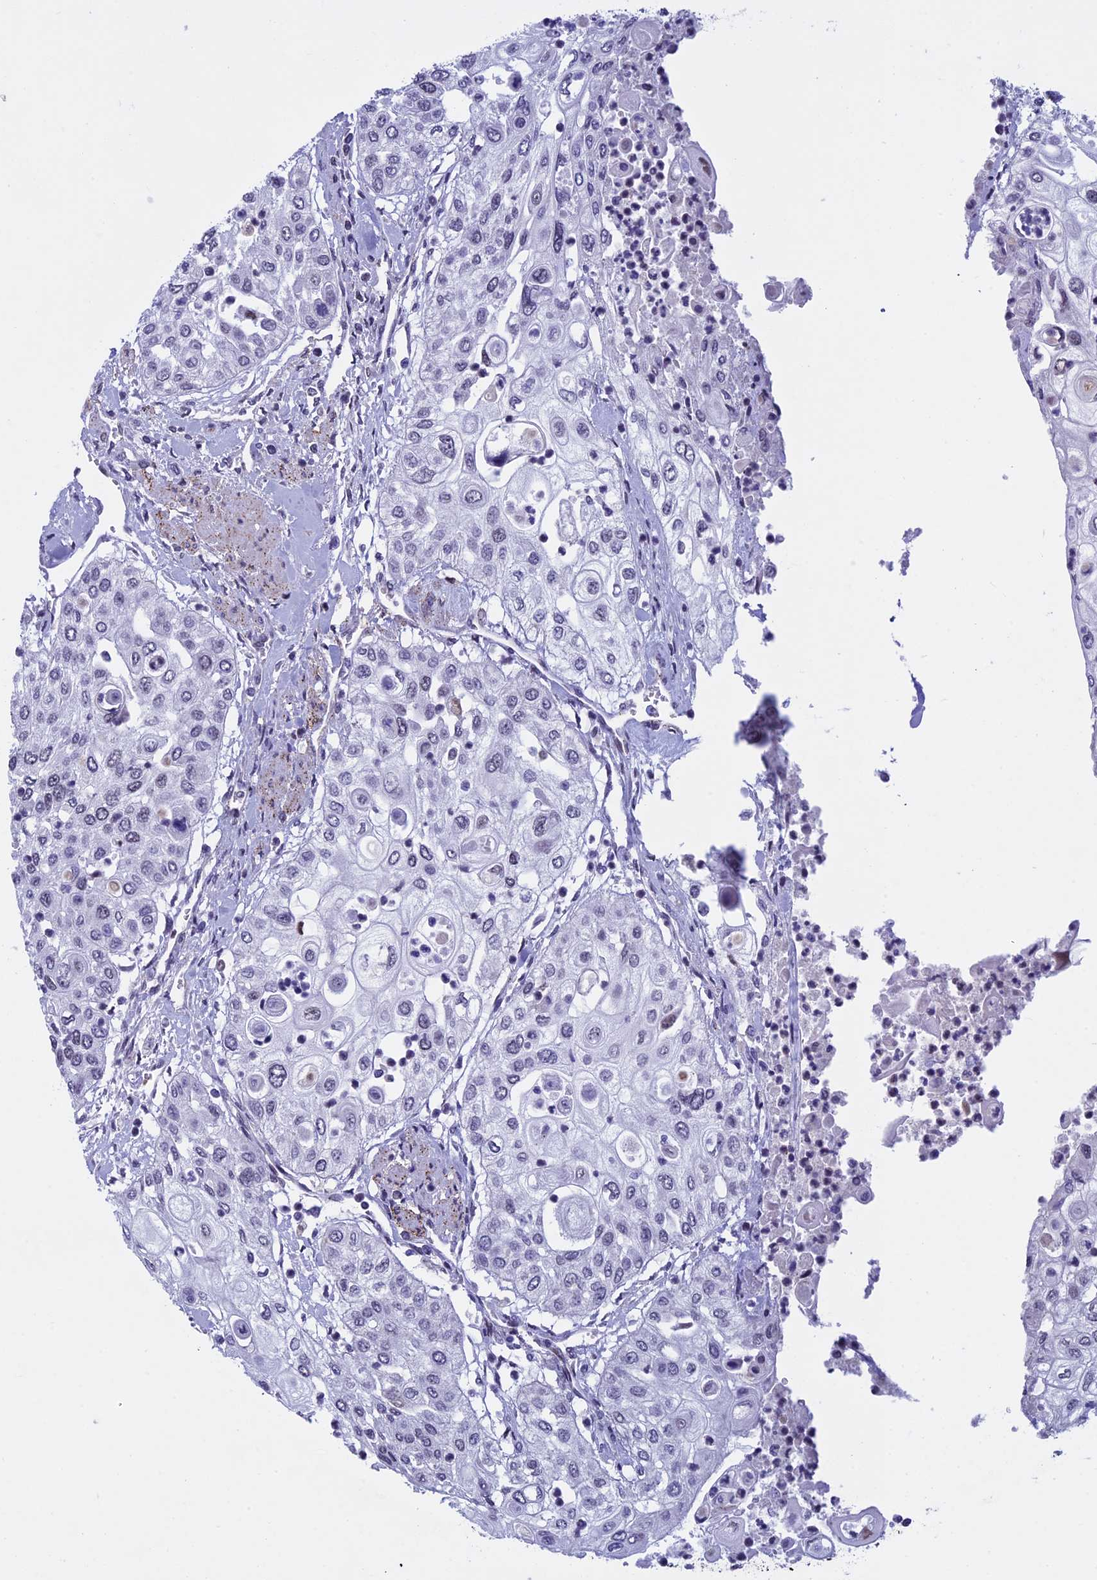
{"staining": {"intensity": "negative", "quantity": "none", "location": "none"}, "tissue": "urothelial cancer", "cell_type": "Tumor cells", "image_type": "cancer", "snomed": [{"axis": "morphology", "description": "Urothelial carcinoma, High grade"}, {"axis": "topography", "description": "Urinary bladder"}], "caption": "The immunohistochemistry photomicrograph has no significant expression in tumor cells of high-grade urothelial carcinoma tissue.", "gene": "NIPBL", "patient": {"sex": "female", "age": 79}}